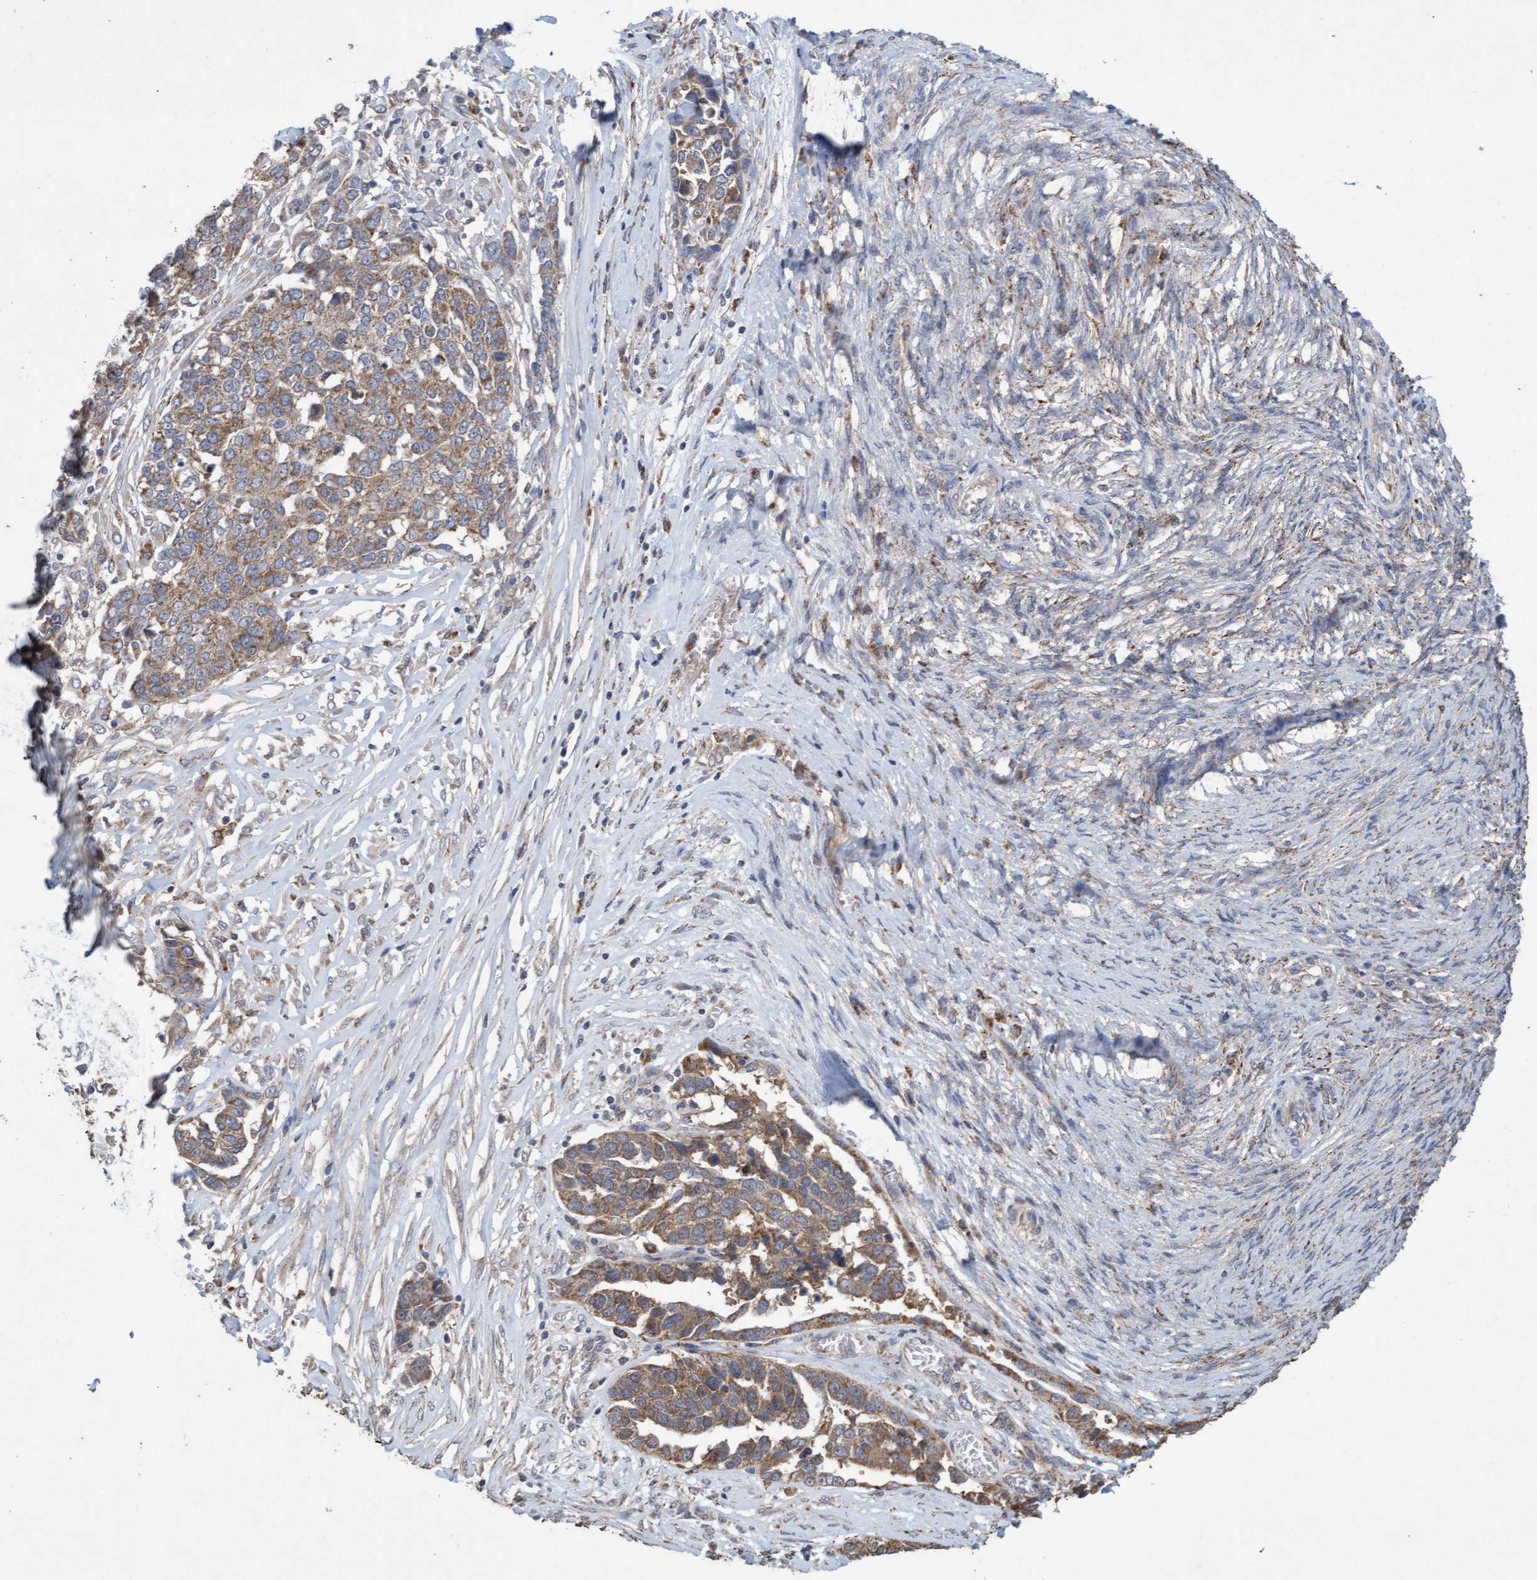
{"staining": {"intensity": "moderate", "quantity": ">75%", "location": "cytoplasmic/membranous"}, "tissue": "ovarian cancer", "cell_type": "Tumor cells", "image_type": "cancer", "snomed": [{"axis": "morphology", "description": "Cystadenocarcinoma, serous, NOS"}, {"axis": "topography", "description": "Ovary"}], "caption": "Moderate cytoplasmic/membranous protein expression is present in about >75% of tumor cells in ovarian cancer (serous cystadenocarcinoma).", "gene": "ATPAF2", "patient": {"sex": "female", "age": 44}}